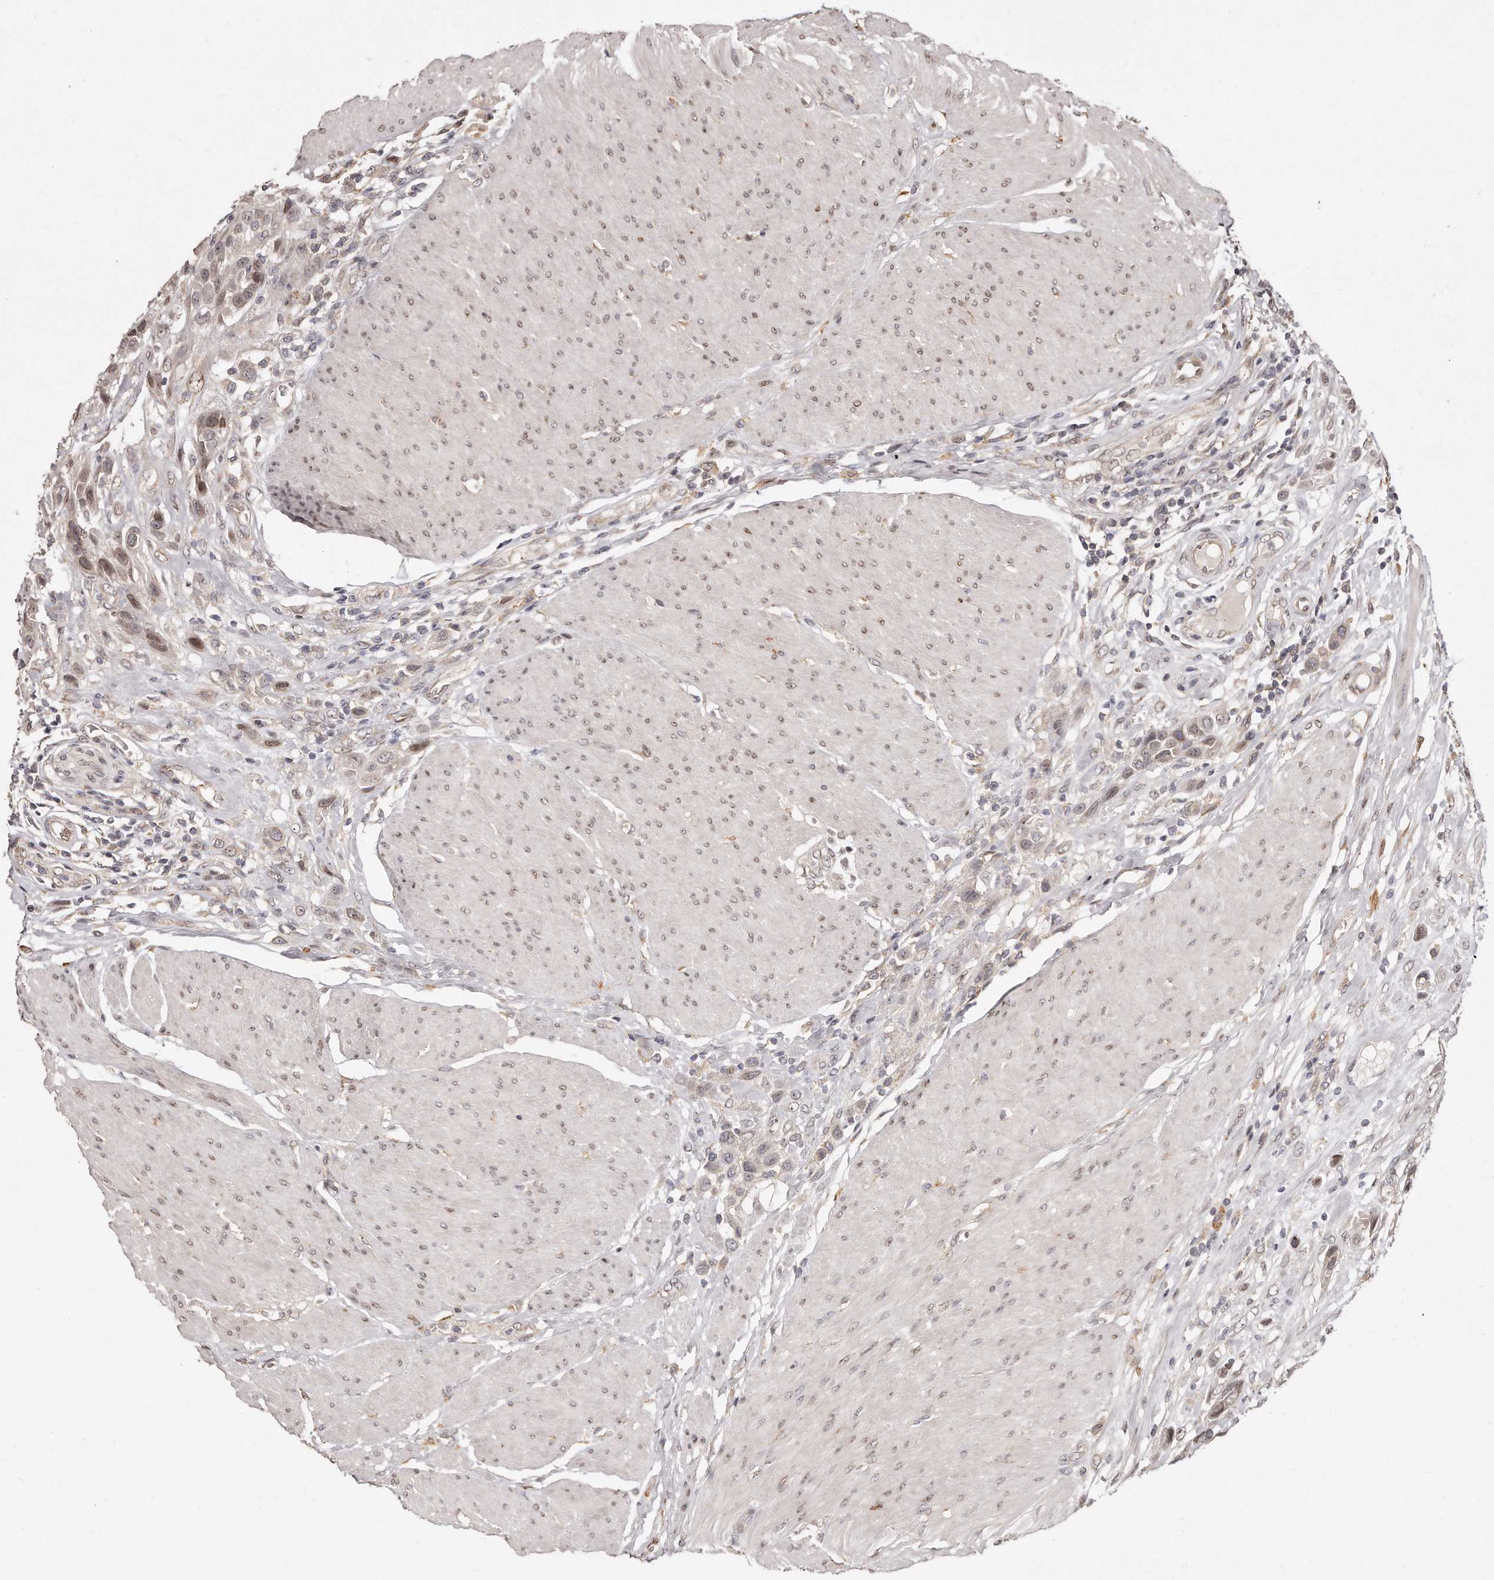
{"staining": {"intensity": "weak", "quantity": "25%-75%", "location": "nuclear"}, "tissue": "urothelial cancer", "cell_type": "Tumor cells", "image_type": "cancer", "snomed": [{"axis": "morphology", "description": "Urothelial carcinoma, High grade"}, {"axis": "topography", "description": "Urinary bladder"}], "caption": "Brown immunohistochemical staining in urothelial cancer demonstrates weak nuclear positivity in approximately 25%-75% of tumor cells.", "gene": "HASPIN", "patient": {"sex": "male", "age": 50}}